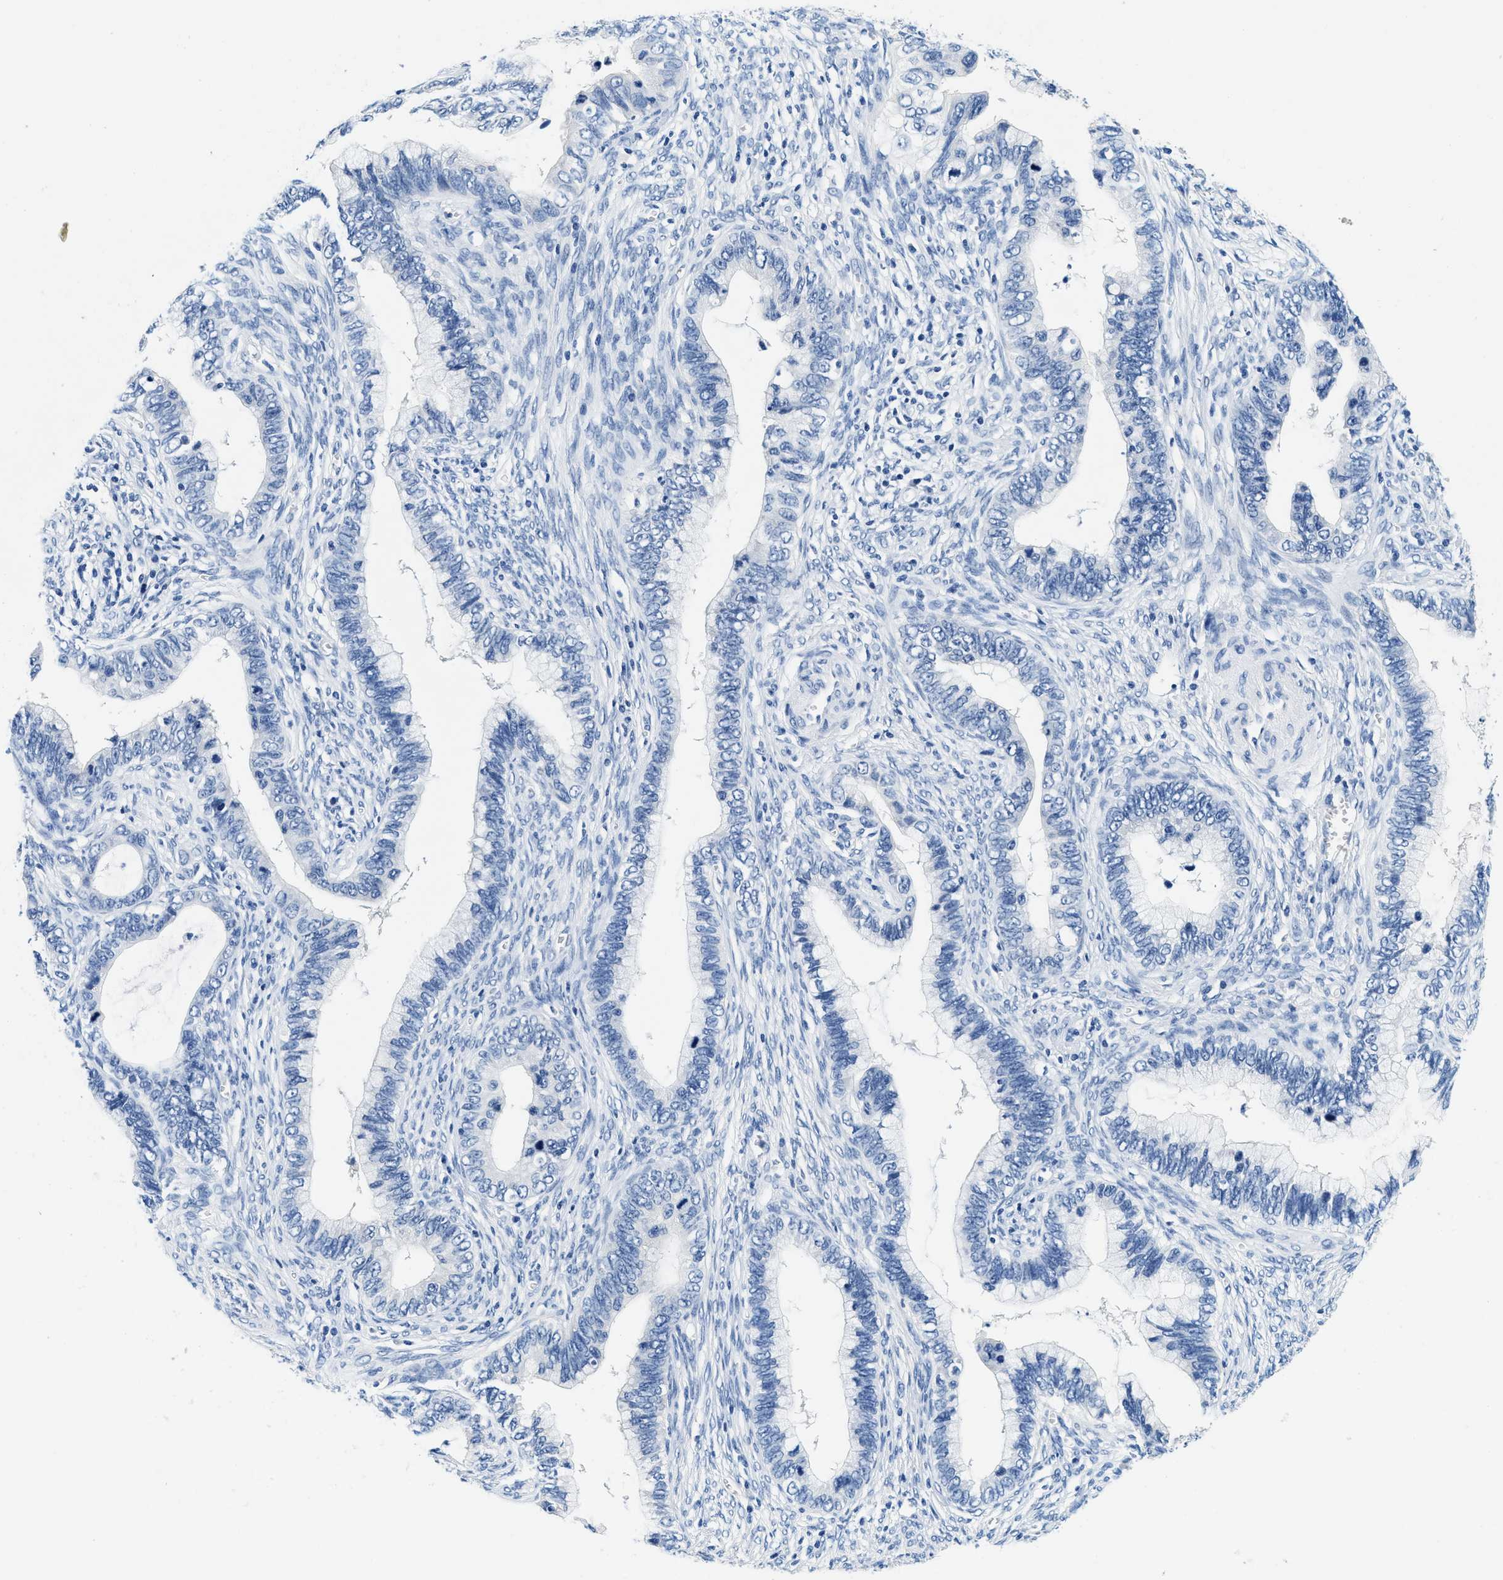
{"staining": {"intensity": "negative", "quantity": "none", "location": "none"}, "tissue": "cervical cancer", "cell_type": "Tumor cells", "image_type": "cancer", "snomed": [{"axis": "morphology", "description": "Adenocarcinoma, NOS"}, {"axis": "topography", "description": "Cervix"}], "caption": "Immunohistochemical staining of cervical adenocarcinoma reveals no significant expression in tumor cells.", "gene": "GSTM3", "patient": {"sex": "female", "age": 44}}